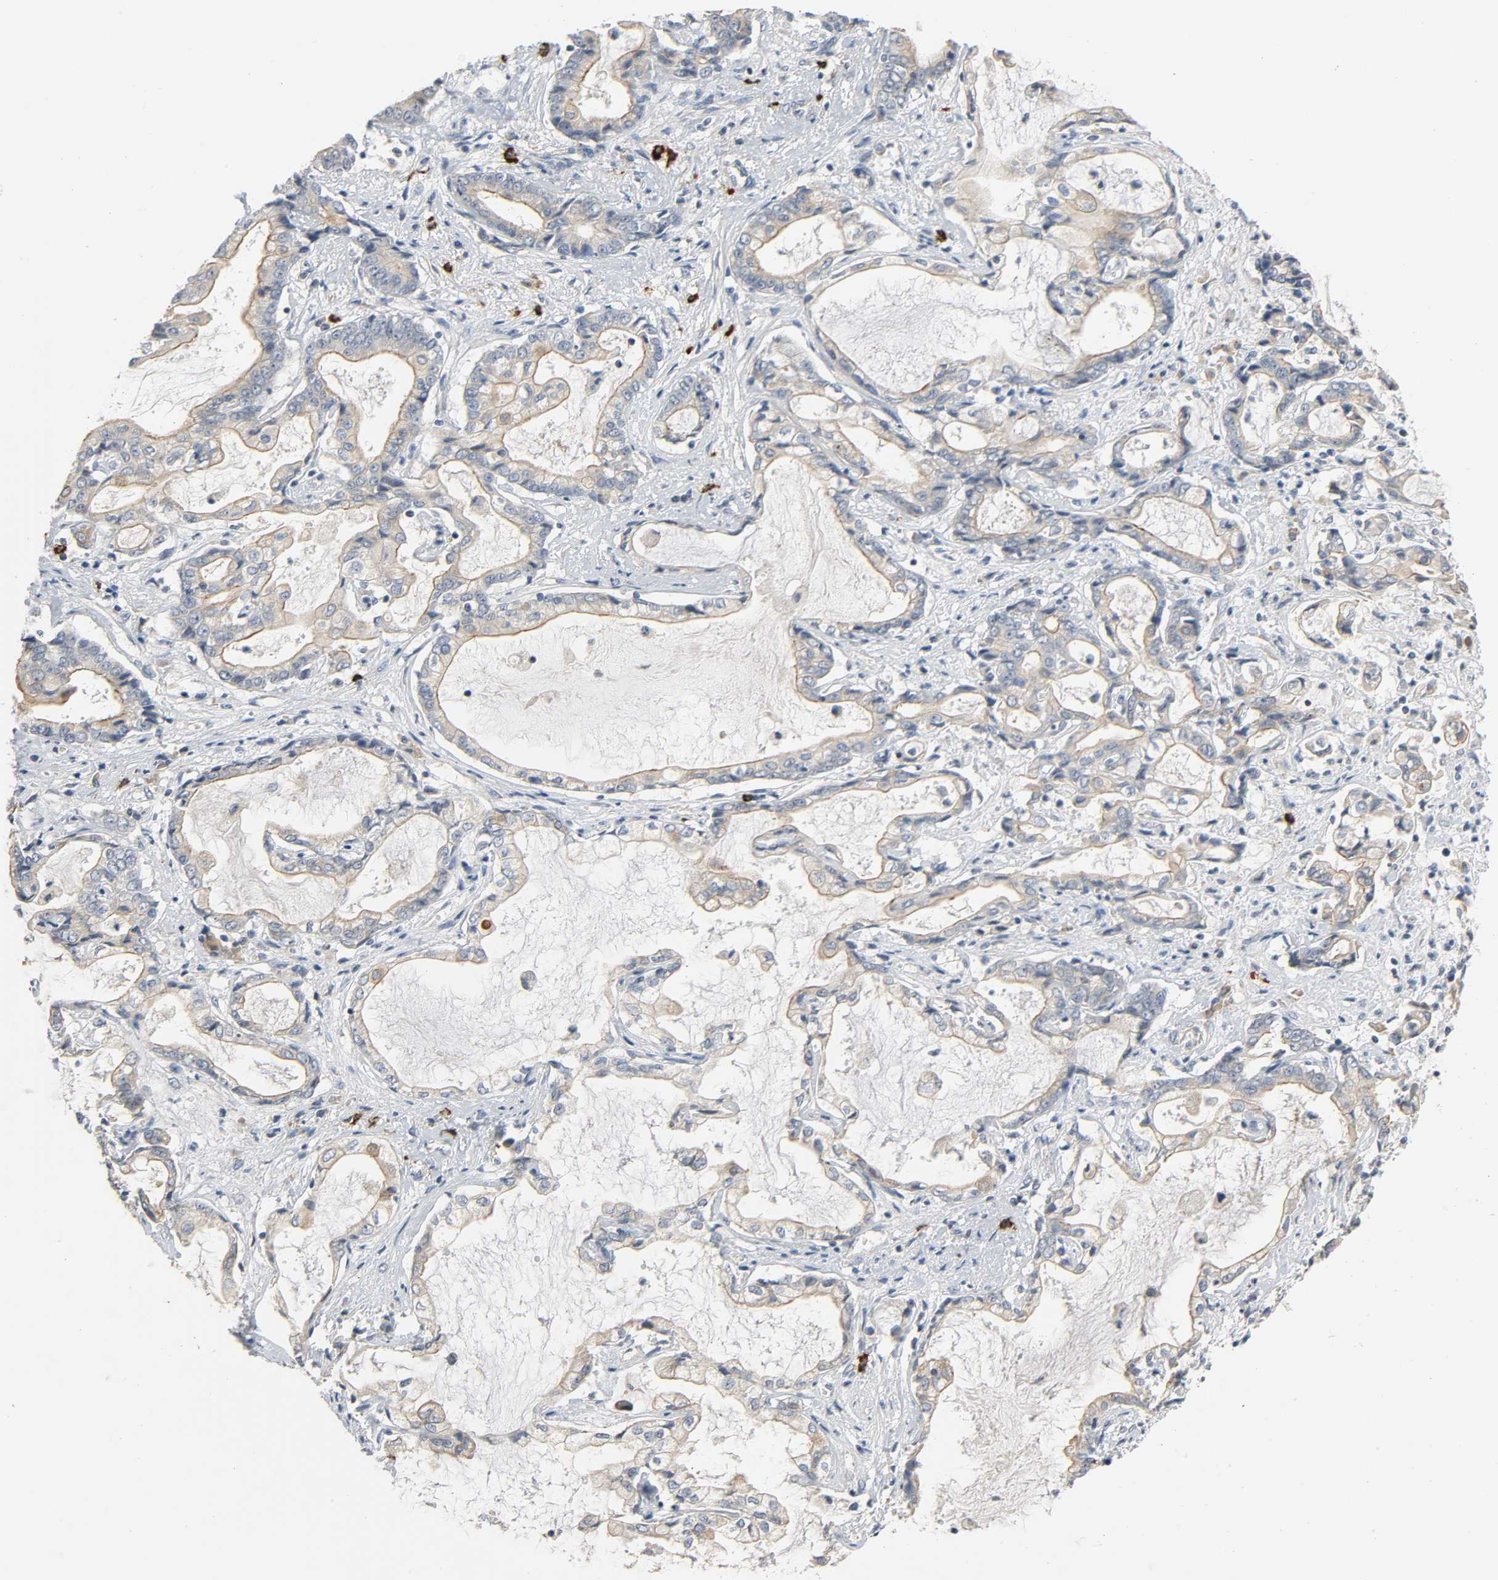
{"staining": {"intensity": "weak", "quantity": ">75%", "location": "cytoplasmic/membranous"}, "tissue": "liver cancer", "cell_type": "Tumor cells", "image_type": "cancer", "snomed": [{"axis": "morphology", "description": "Cholangiocarcinoma"}, {"axis": "topography", "description": "Liver"}], "caption": "Weak cytoplasmic/membranous staining for a protein is identified in approximately >75% of tumor cells of cholangiocarcinoma (liver) using immunohistochemistry.", "gene": "LIMCH1", "patient": {"sex": "male", "age": 57}}